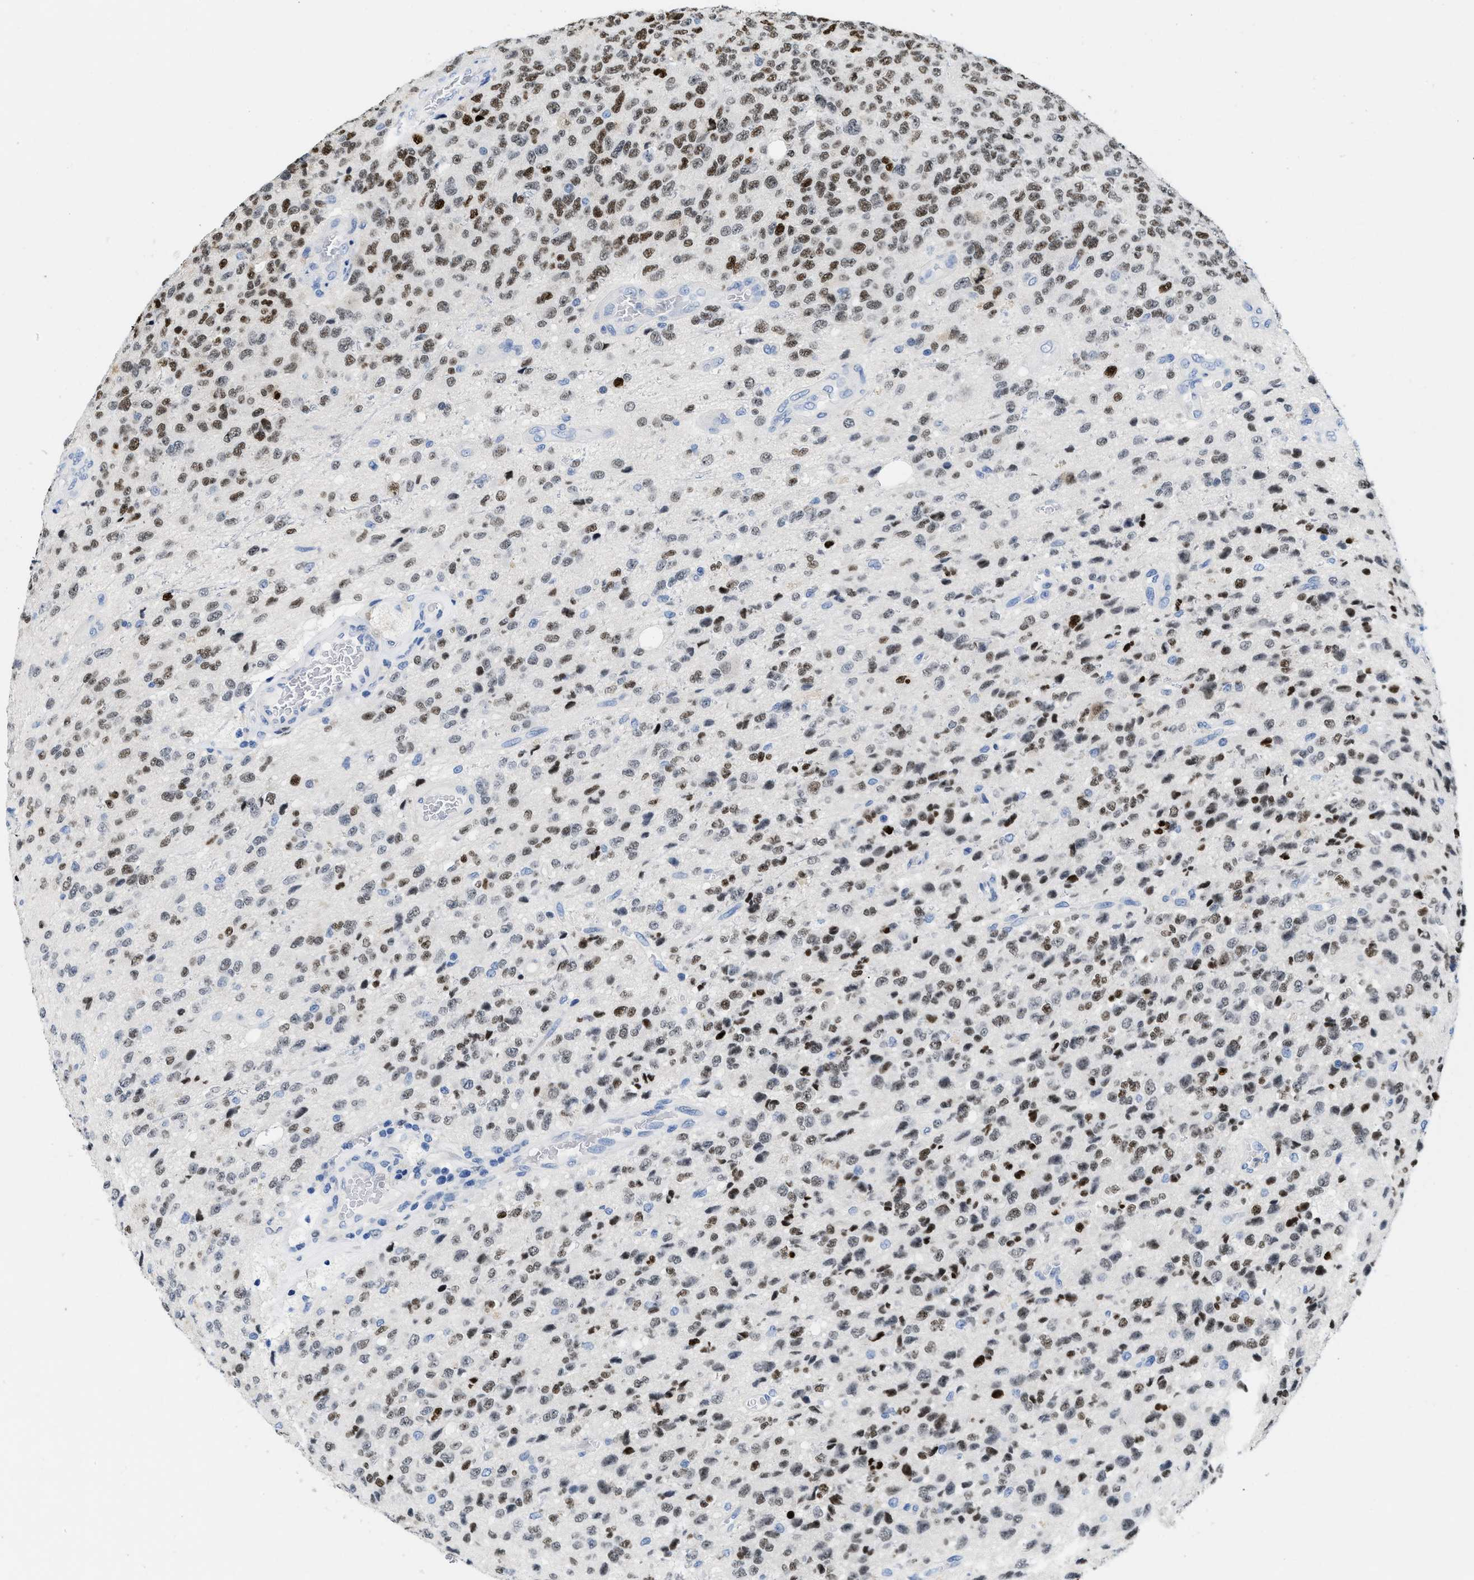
{"staining": {"intensity": "strong", "quantity": ">75%", "location": "nuclear"}, "tissue": "glioma", "cell_type": "Tumor cells", "image_type": "cancer", "snomed": [{"axis": "morphology", "description": "Glioma, malignant, High grade"}, {"axis": "topography", "description": "pancreas cauda"}], "caption": "The immunohistochemical stain shows strong nuclear staining in tumor cells of glioma tissue.", "gene": "NFIX", "patient": {"sex": "male", "age": 60}}